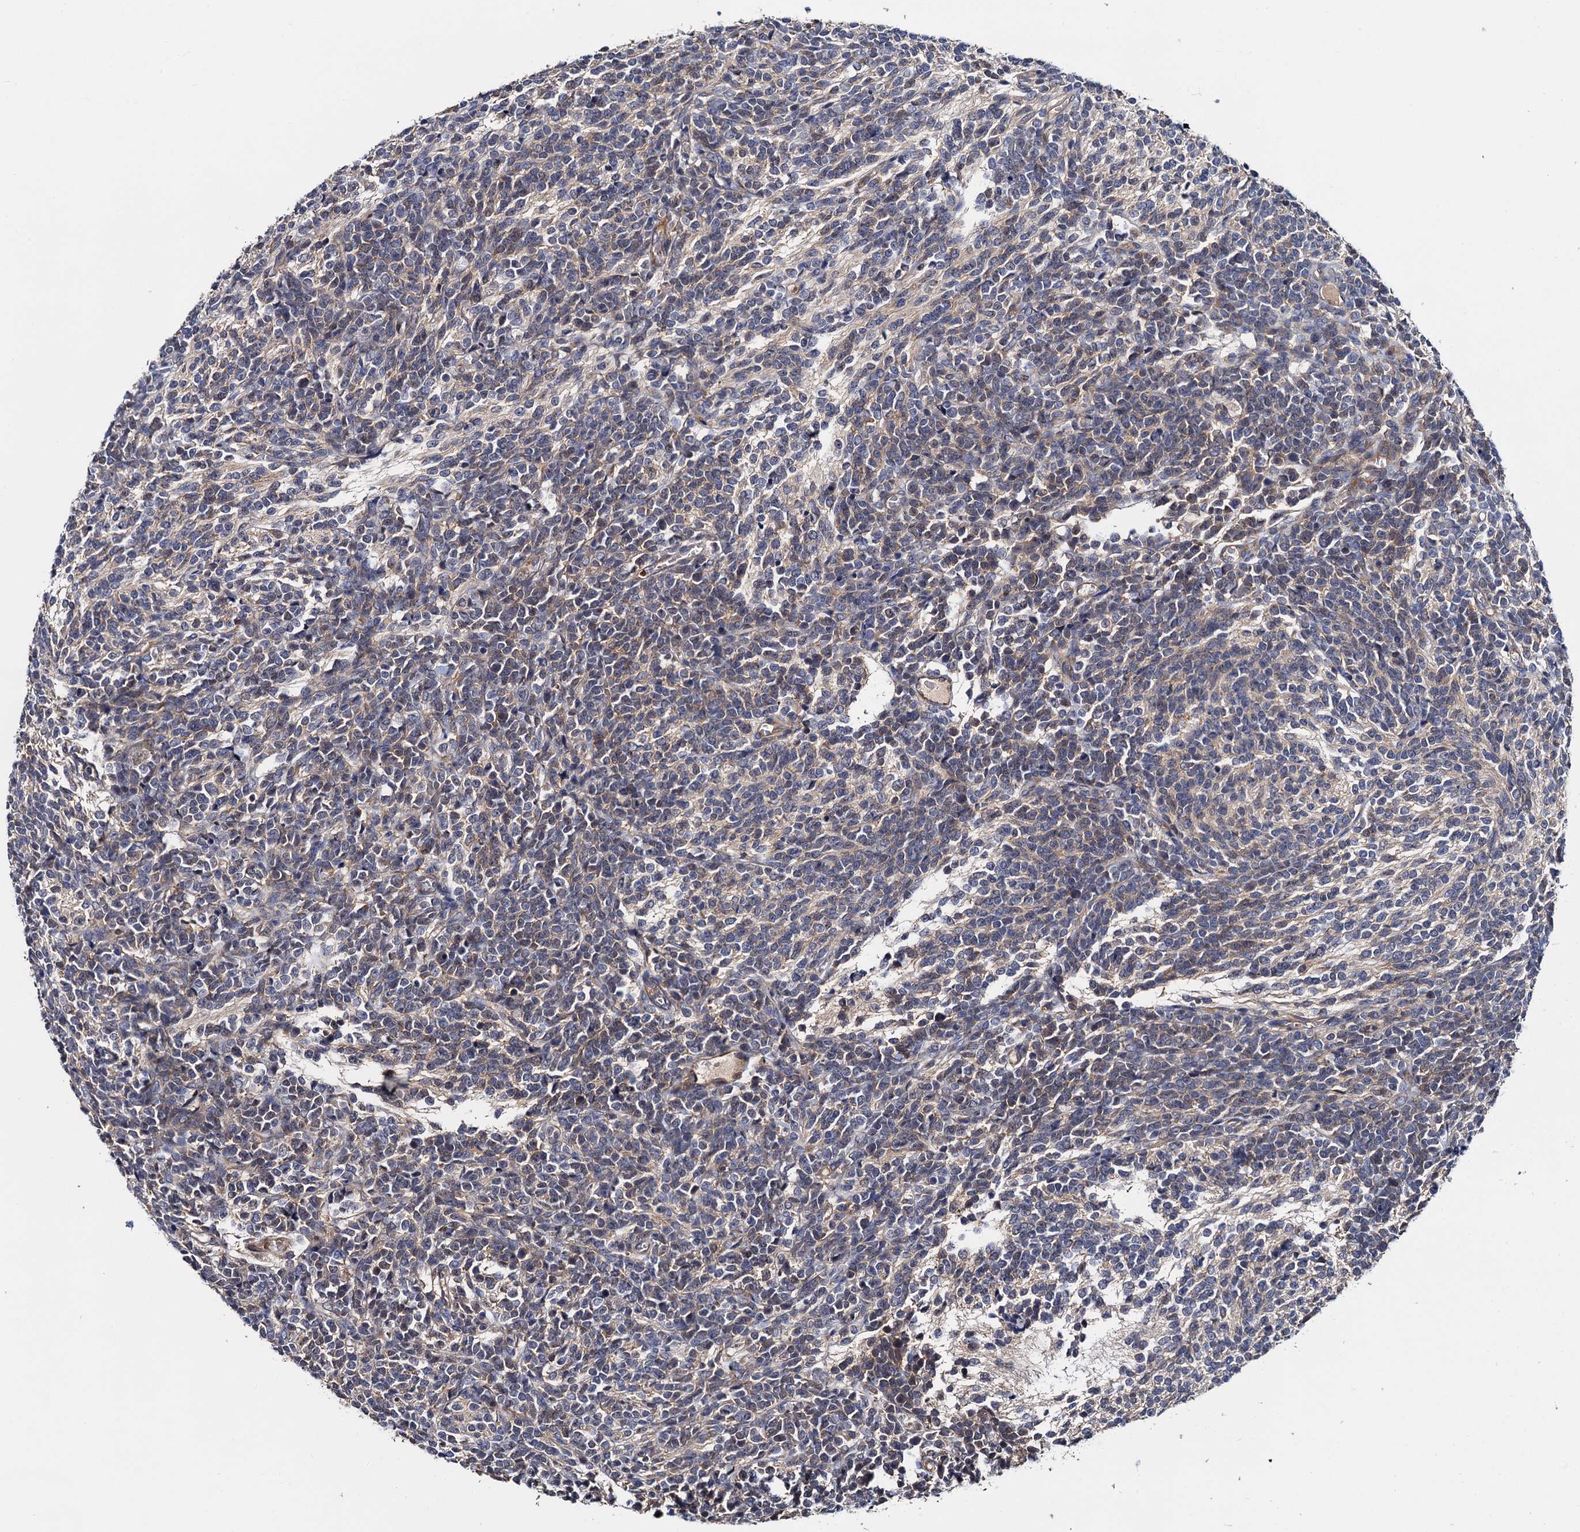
{"staining": {"intensity": "weak", "quantity": "<25%", "location": "cytoplasmic/membranous"}, "tissue": "glioma", "cell_type": "Tumor cells", "image_type": "cancer", "snomed": [{"axis": "morphology", "description": "Glioma, malignant, Low grade"}, {"axis": "topography", "description": "Brain"}], "caption": "A micrograph of glioma stained for a protein exhibits no brown staining in tumor cells. The staining was performed using DAB to visualize the protein expression in brown, while the nuclei were stained in blue with hematoxylin (Magnification: 20x).", "gene": "TRMT112", "patient": {"sex": "female", "age": 1}}